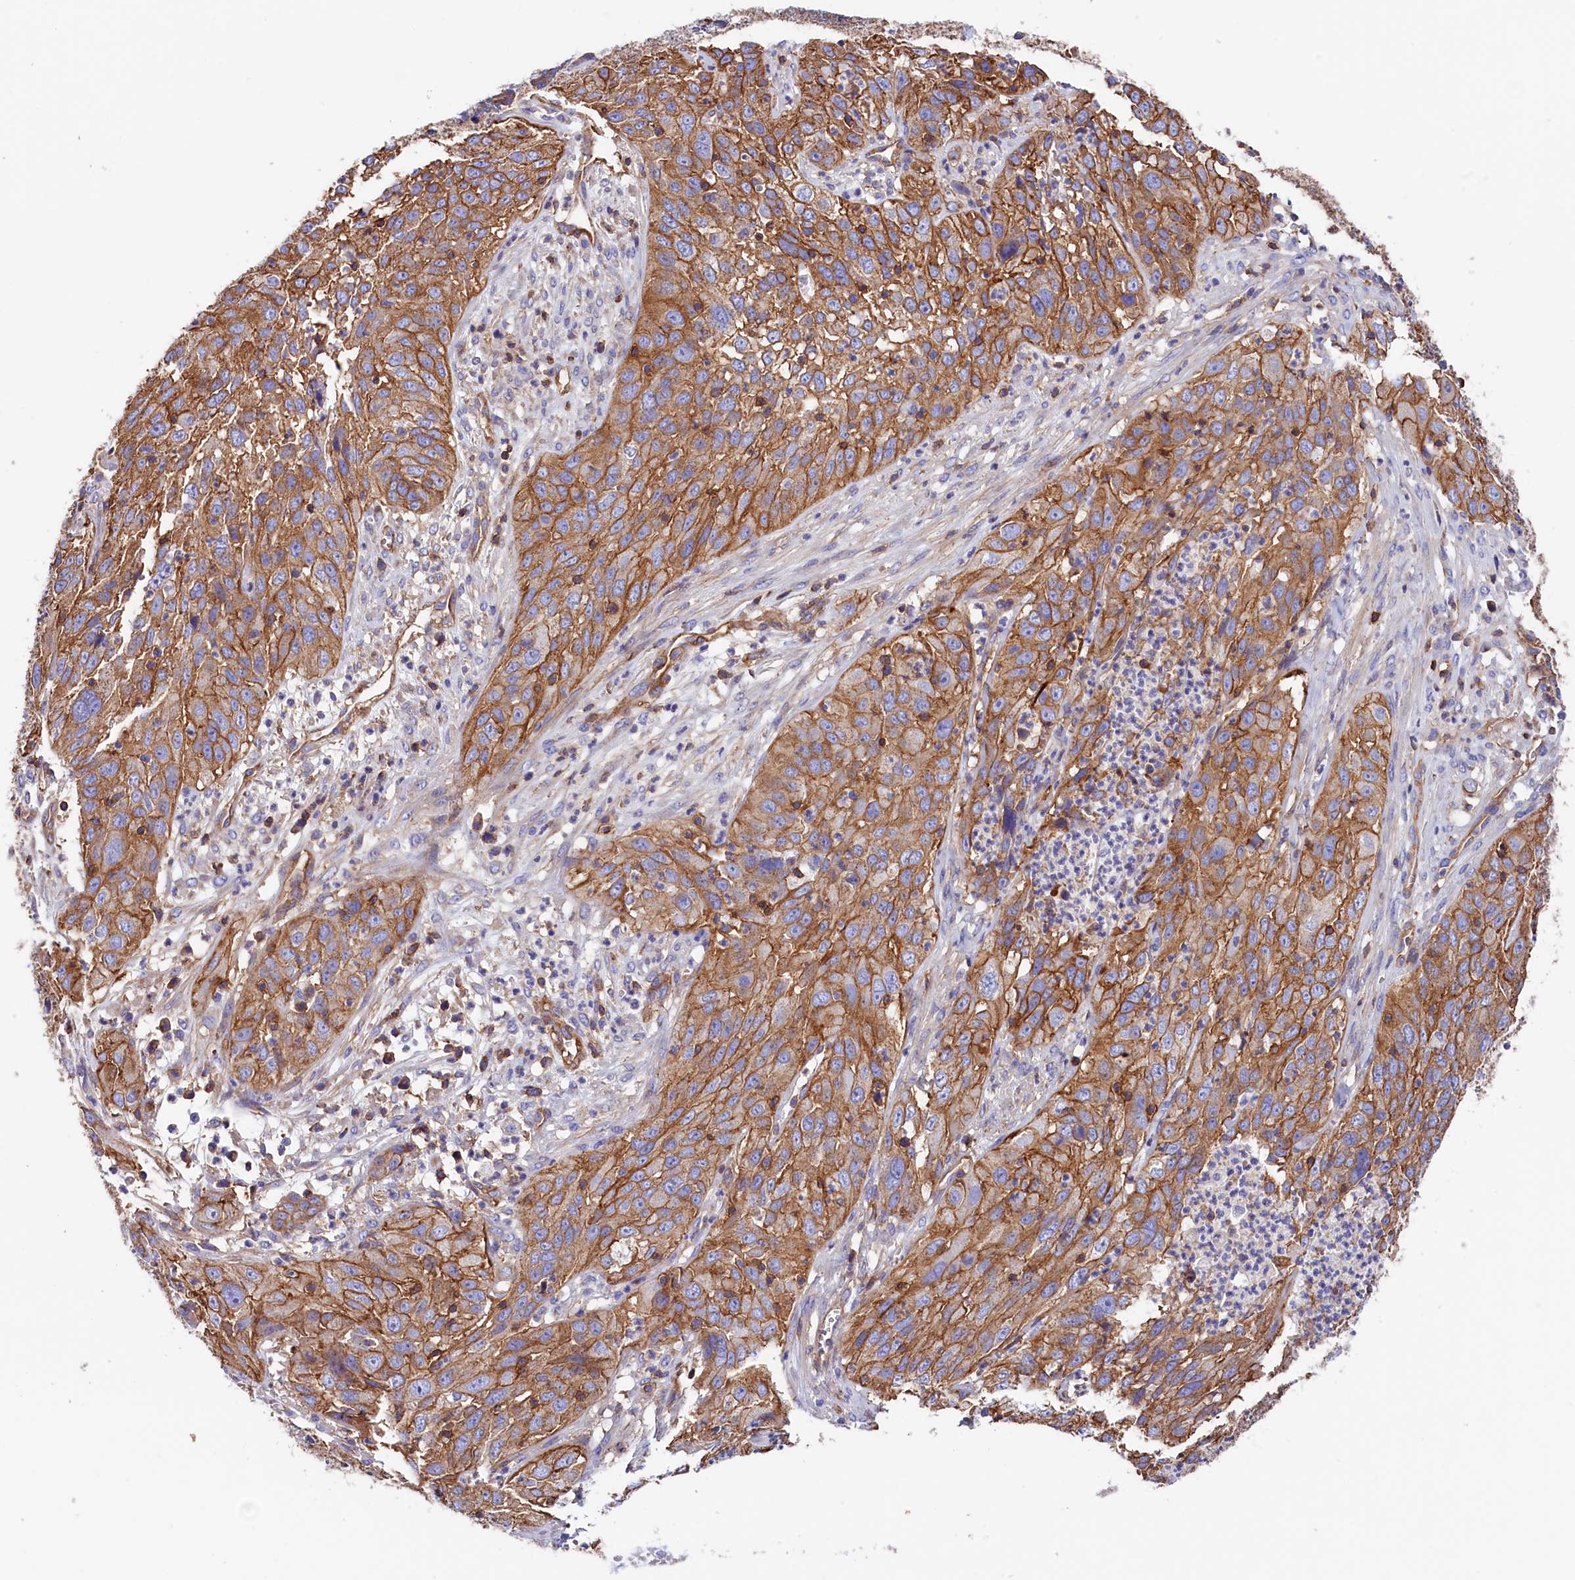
{"staining": {"intensity": "moderate", "quantity": ">75%", "location": "cytoplasmic/membranous"}, "tissue": "cervical cancer", "cell_type": "Tumor cells", "image_type": "cancer", "snomed": [{"axis": "morphology", "description": "Squamous cell carcinoma, NOS"}, {"axis": "topography", "description": "Cervix"}], "caption": "Brown immunohistochemical staining in cervical cancer reveals moderate cytoplasmic/membranous expression in about >75% of tumor cells. Using DAB (brown) and hematoxylin (blue) stains, captured at high magnification using brightfield microscopy.", "gene": "ATP2B4", "patient": {"sex": "female", "age": 32}}